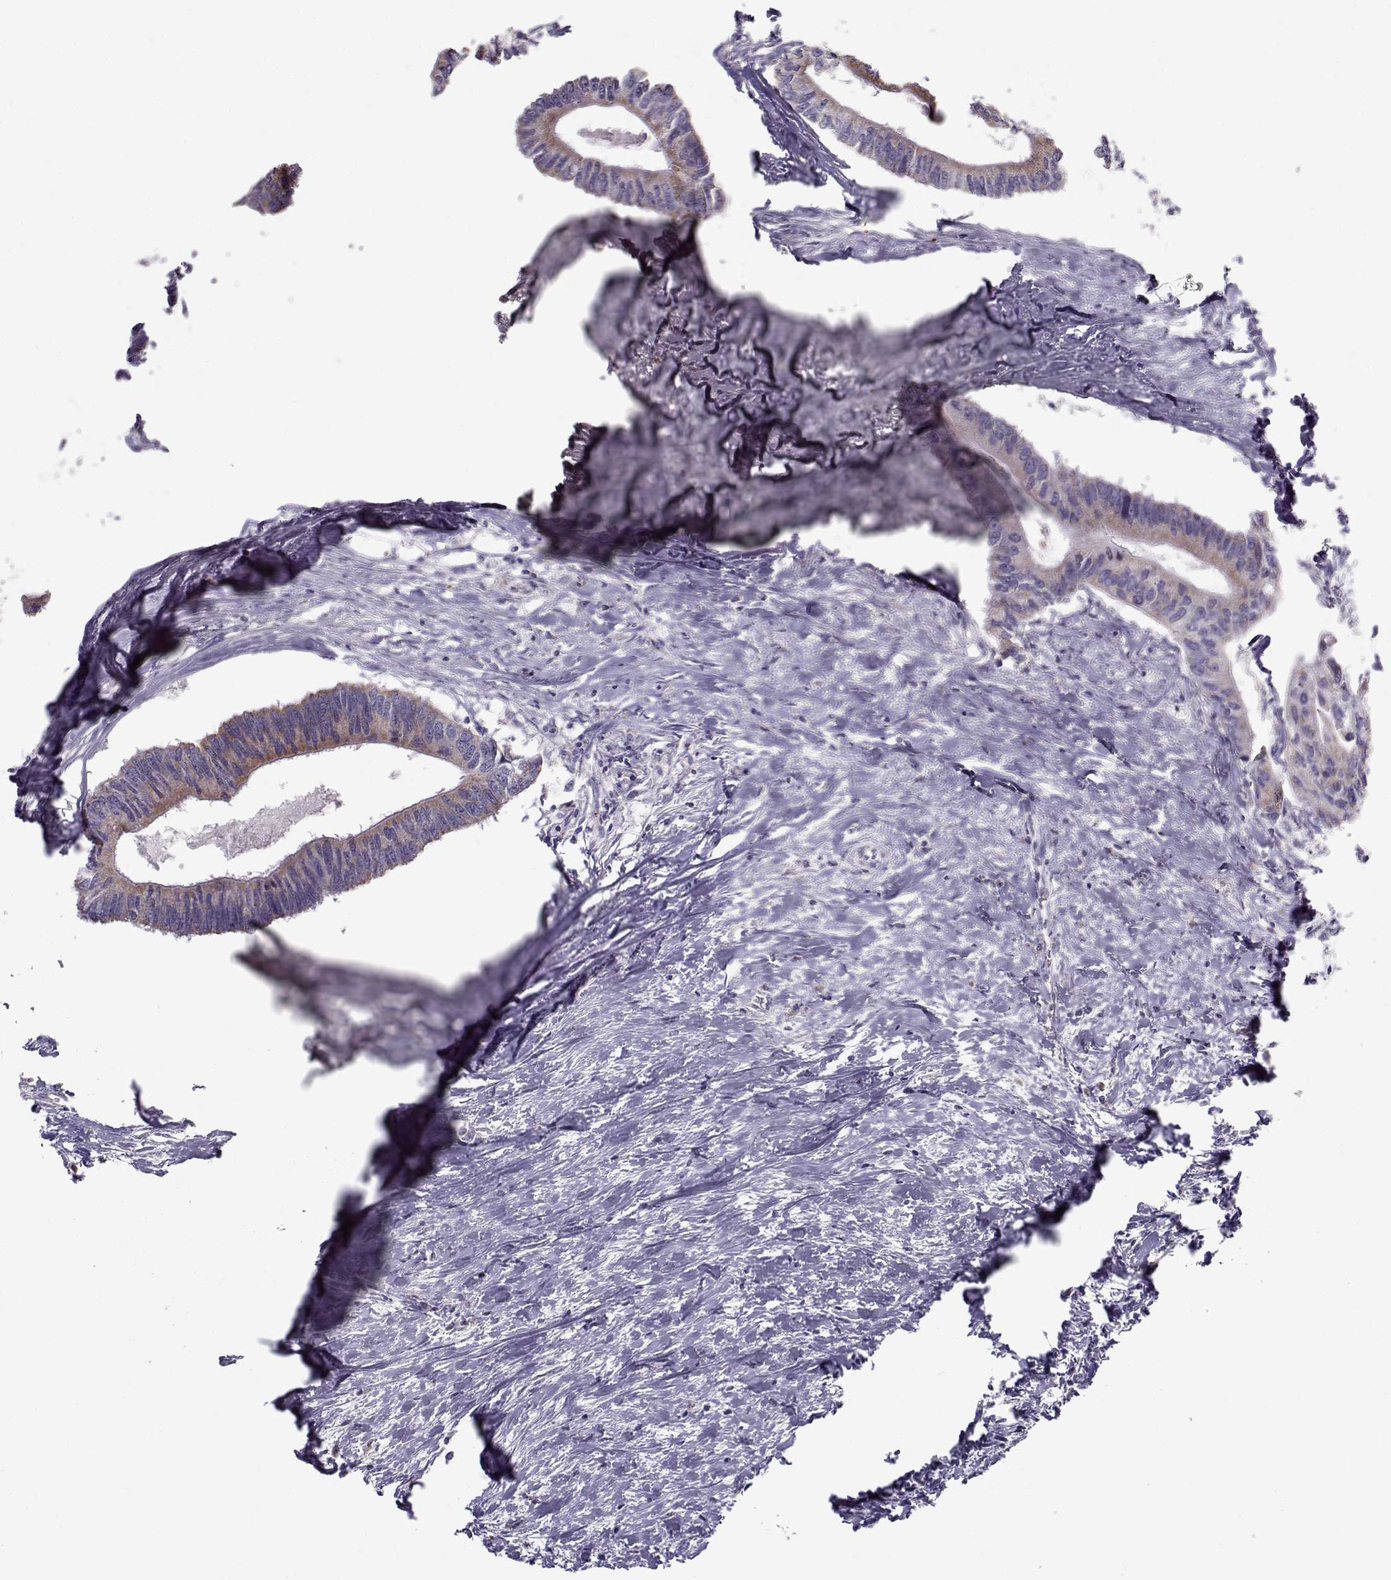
{"staining": {"intensity": "weak", "quantity": "<25%", "location": "cytoplasmic/membranous"}, "tissue": "colorectal cancer", "cell_type": "Tumor cells", "image_type": "cancer", "snomed": [{"axis": "morphology", "description": "Adenocarcinoma, NOS"}, {"axis": "topography", "description": "Colon"}], "caption": "Protein analysis of colorectal adenocarcinoma exhibits no significant expression in tumor cells.", "gene": "KLF17", "patient": {"sex": "male", "age": 53}}